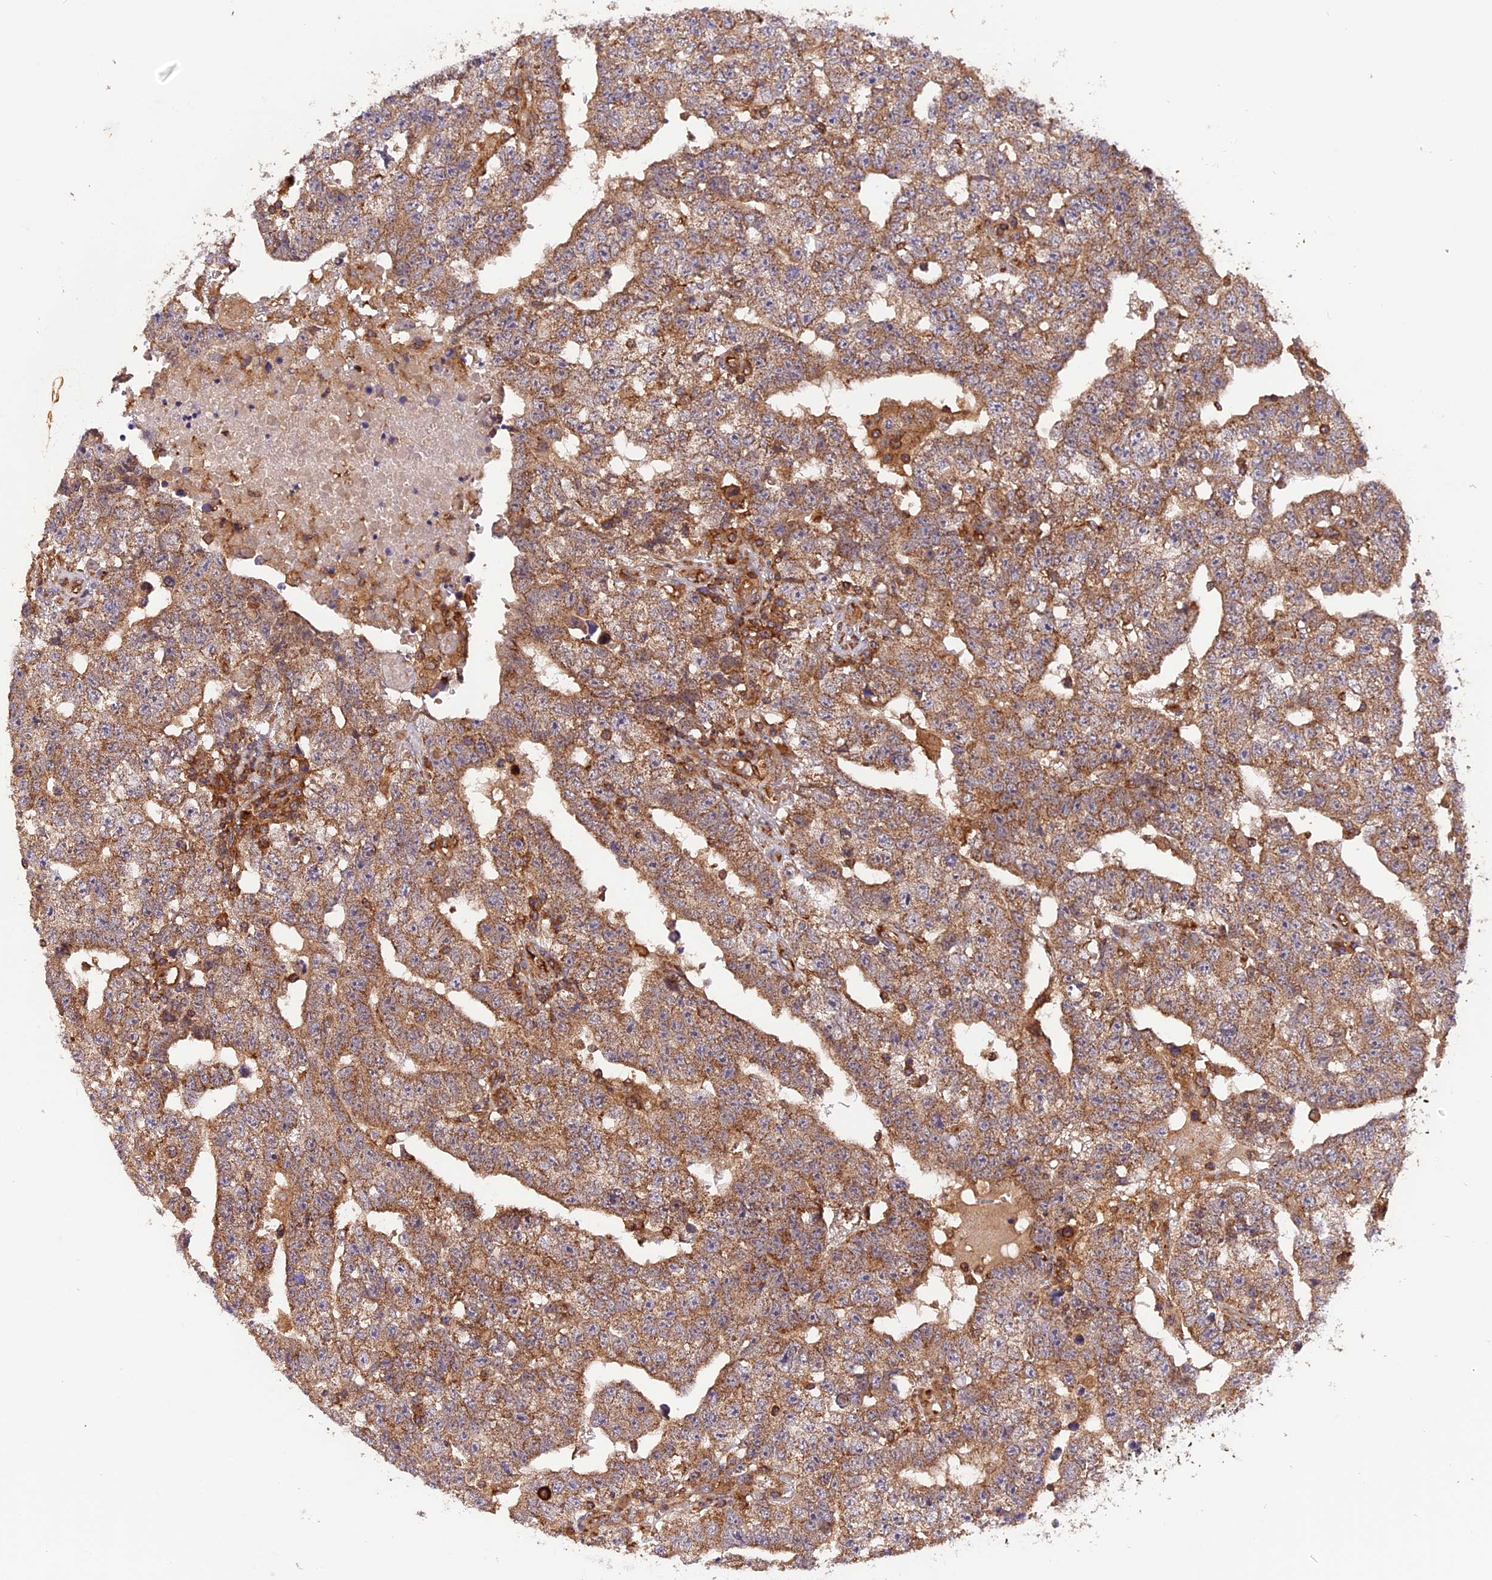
{"staining": {"intensity": "moderate", "quantity": ">75%", "location": "cytoplasmic/membranous"}, "tissue": "testis cancer", "cell_type": "Tumor cells", "image_type": "cancer", "snomed": [{"axis": "morphology", "description": "Carcinoma, Embryonal, NOS"}, {"axis": "topography", "description": "Testis"}], "caption": "The micrograph reveals a brown stain indicating the presence of a protein in the cytoplasmic/membranous of tumor cells in testis cancer (embryonal carcinoma).", "gene": "PEX3", "patient": {"sex": "male", "age": 25}}